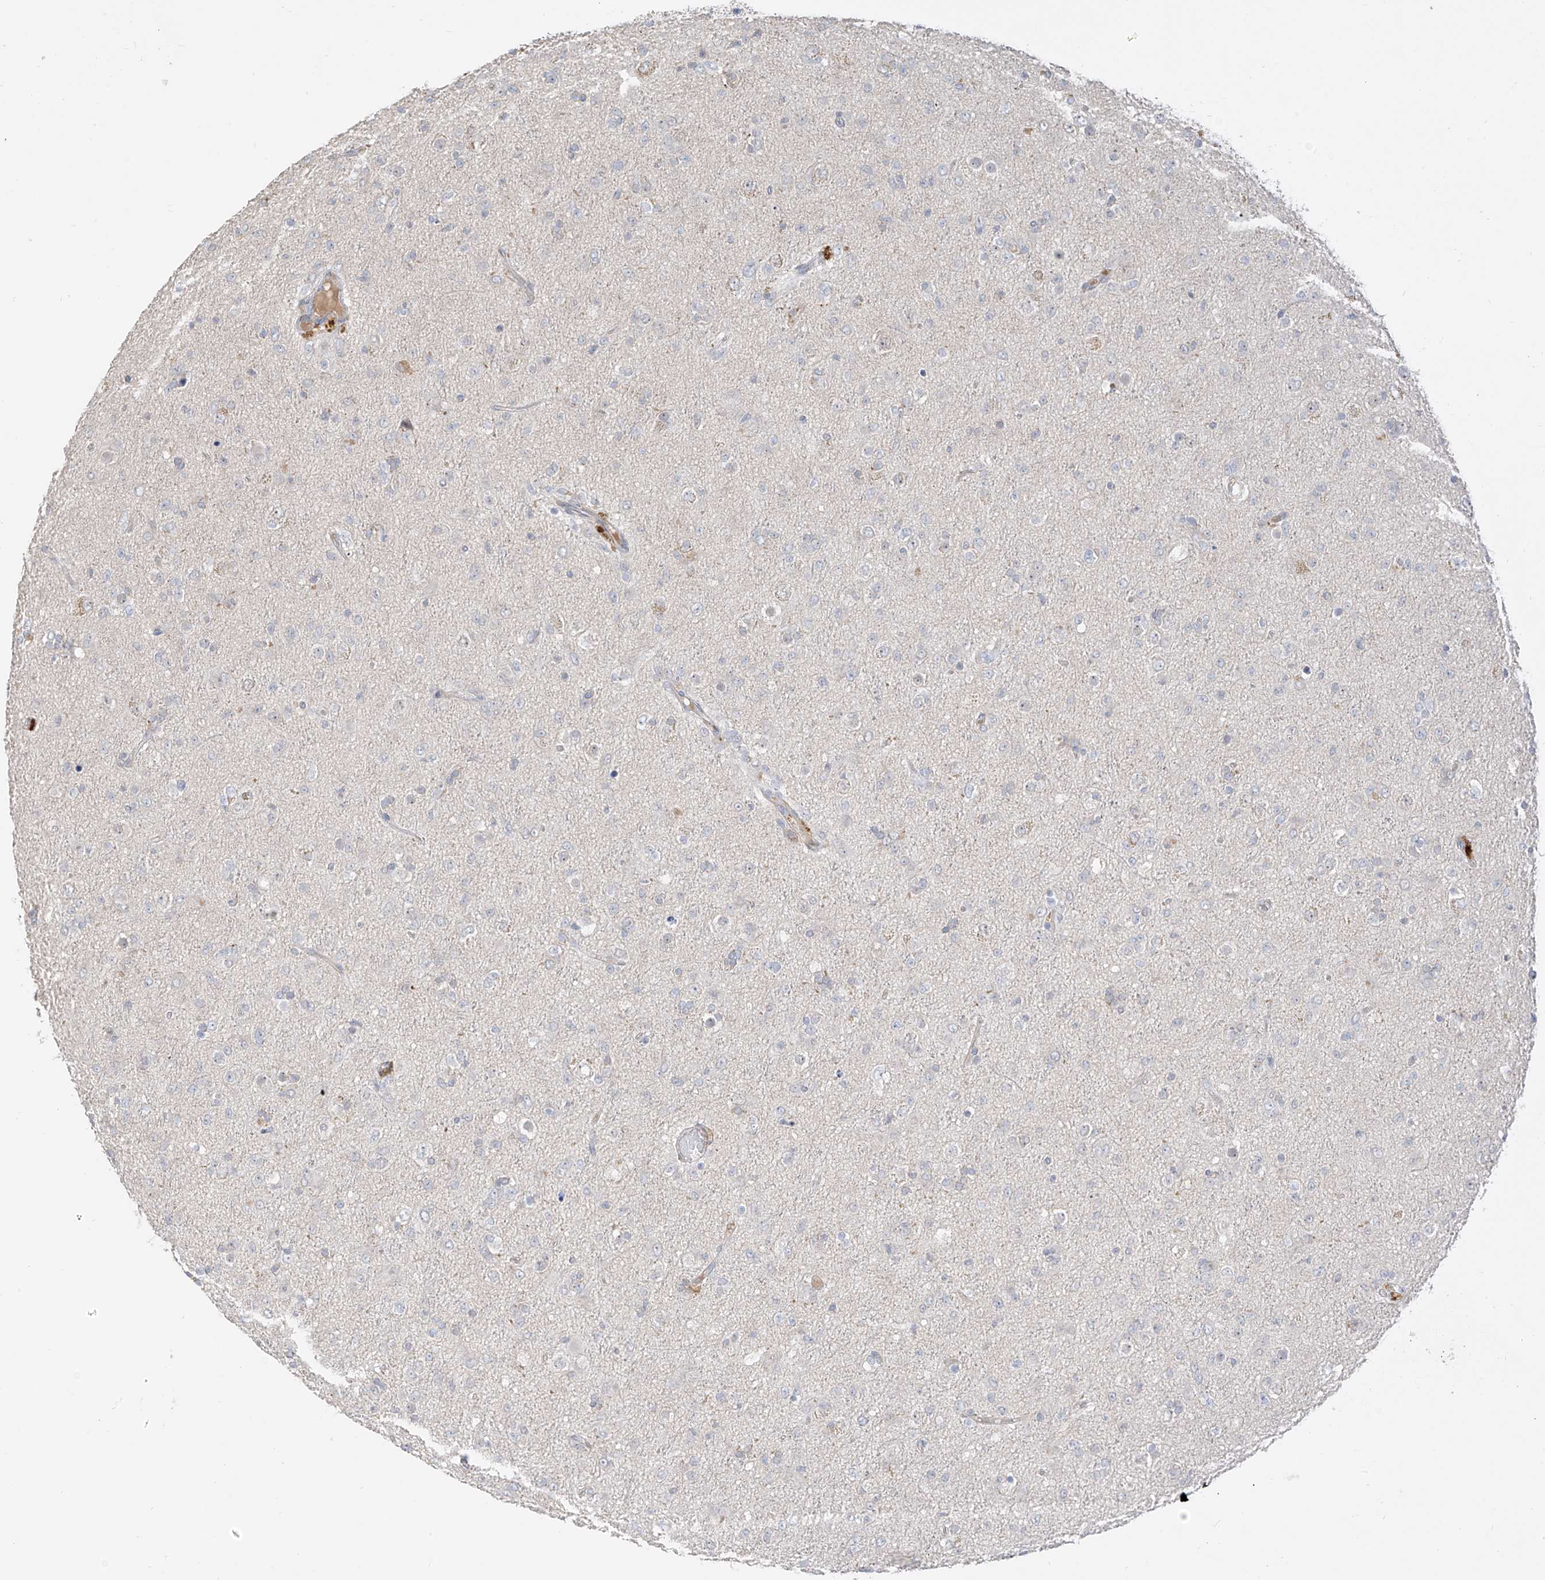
{"staining": {"intensity": "negative", "quantity": "none", "location": "none"}, "tissue": "glioma", "cell_type": "Tumor cells", "image_type": "cancer", "snomed": [{"axis": "morphology", "description": "Glioma, malignant, Low grade"}, {"axis": "topography", "description": "Brain"}], "caption": "Tumor cells are negative for brown protein staining in glioma. (Immunohistochemistry (ihc), brightfield microscopy, high magnification).", "gene": "C2orf42", "patient": {"sex": "male", "age": 65}}